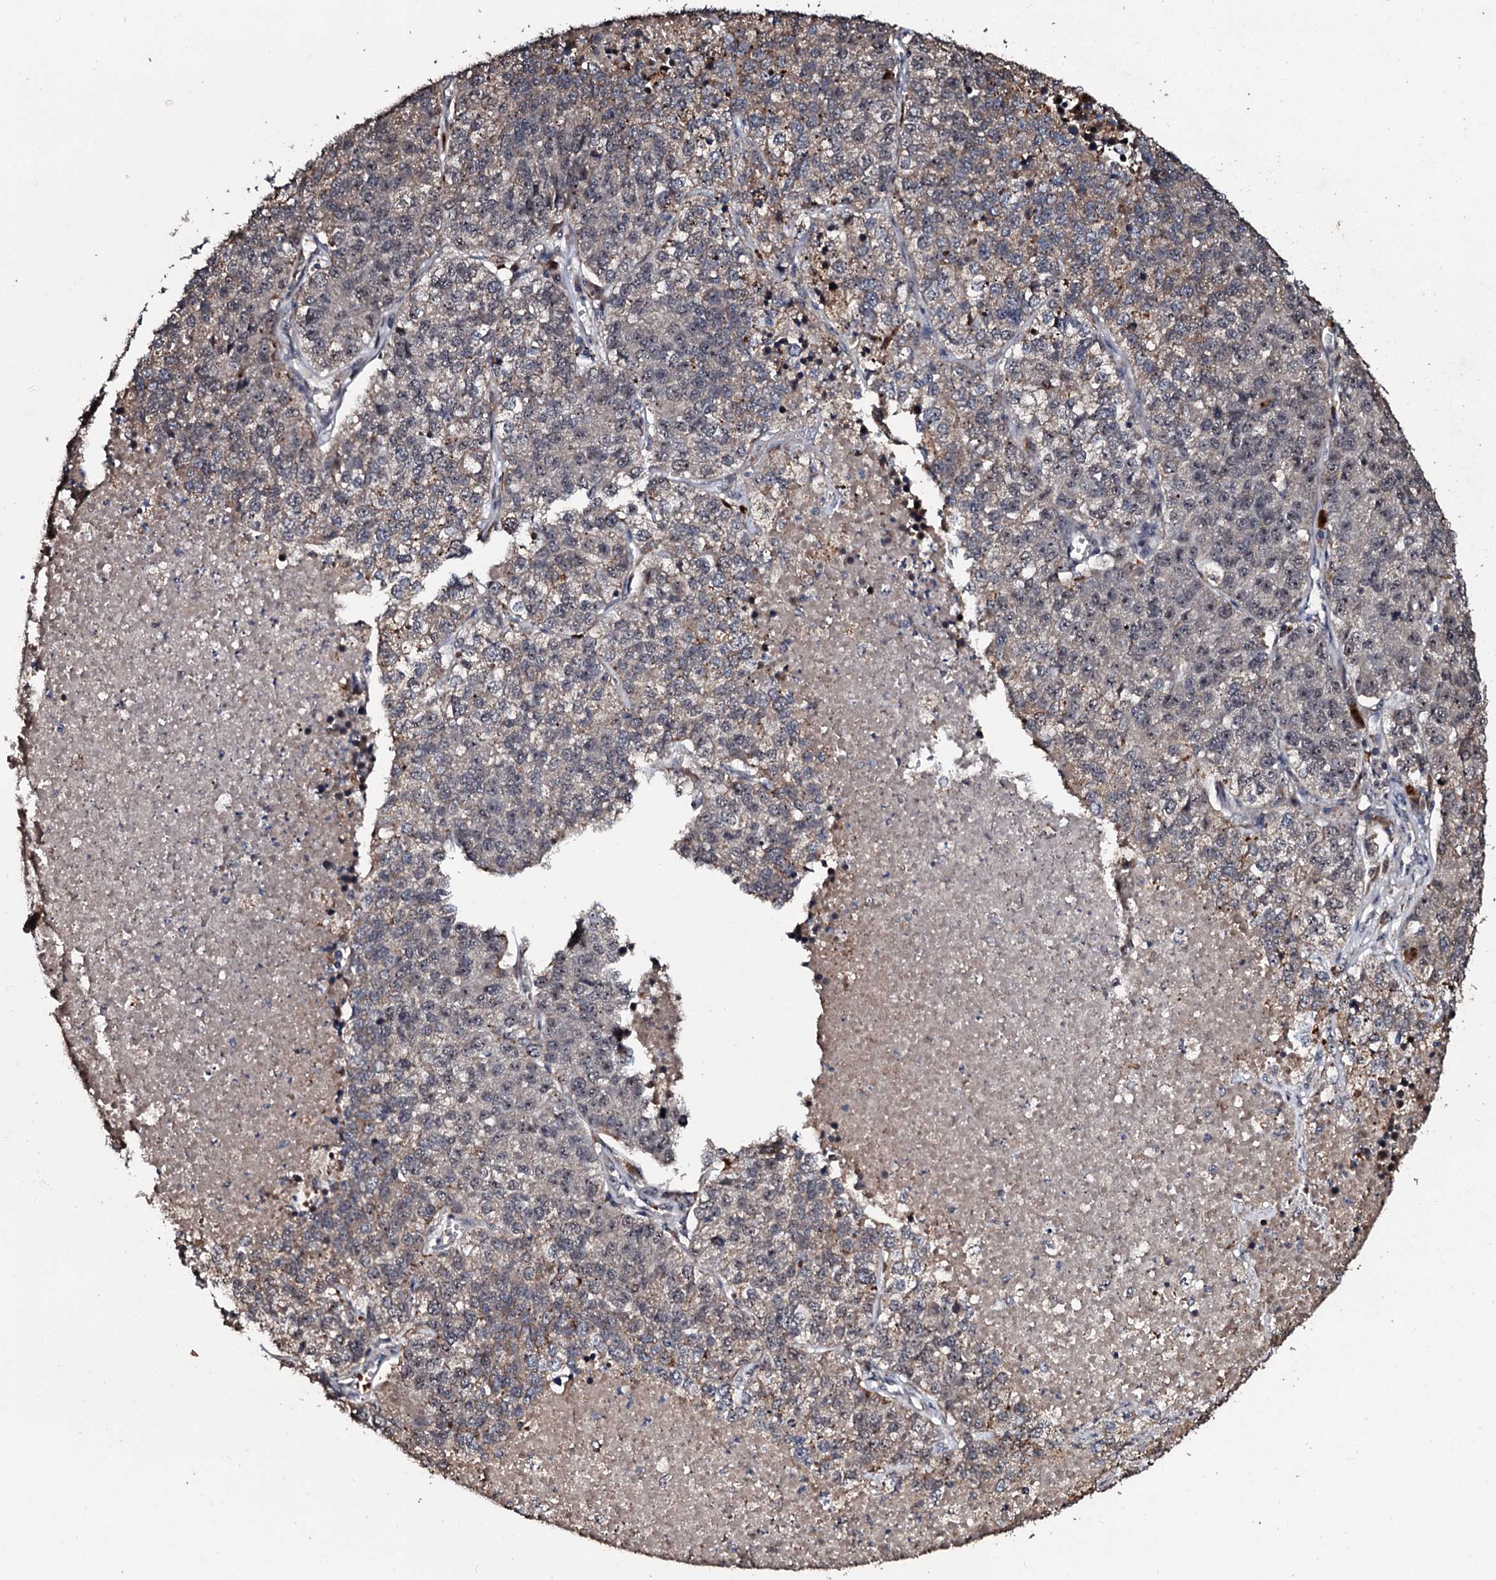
{"staining": {"intensity": "weak", "quantity": "<25%", "location": "cytoplasmic/membranous,nuclear"}, "tissue": "lung cancer", "cell_type": "Tumor cells", "image_type": "cancer", "snomed": [{"axis": "morphology", "description": "Adenocarcinoma, NOS"}, {"axis": "topography", "description": "Lung"}], "caption": "This micrograph is of adenocarcinoma (lung) stained with IHC to label a protein in brown with the nuclei are counter-stained blue. There is no expression in tumor cells.", "gene": "SUPT7L", "patient": {"sex": "male", "age": 49}}